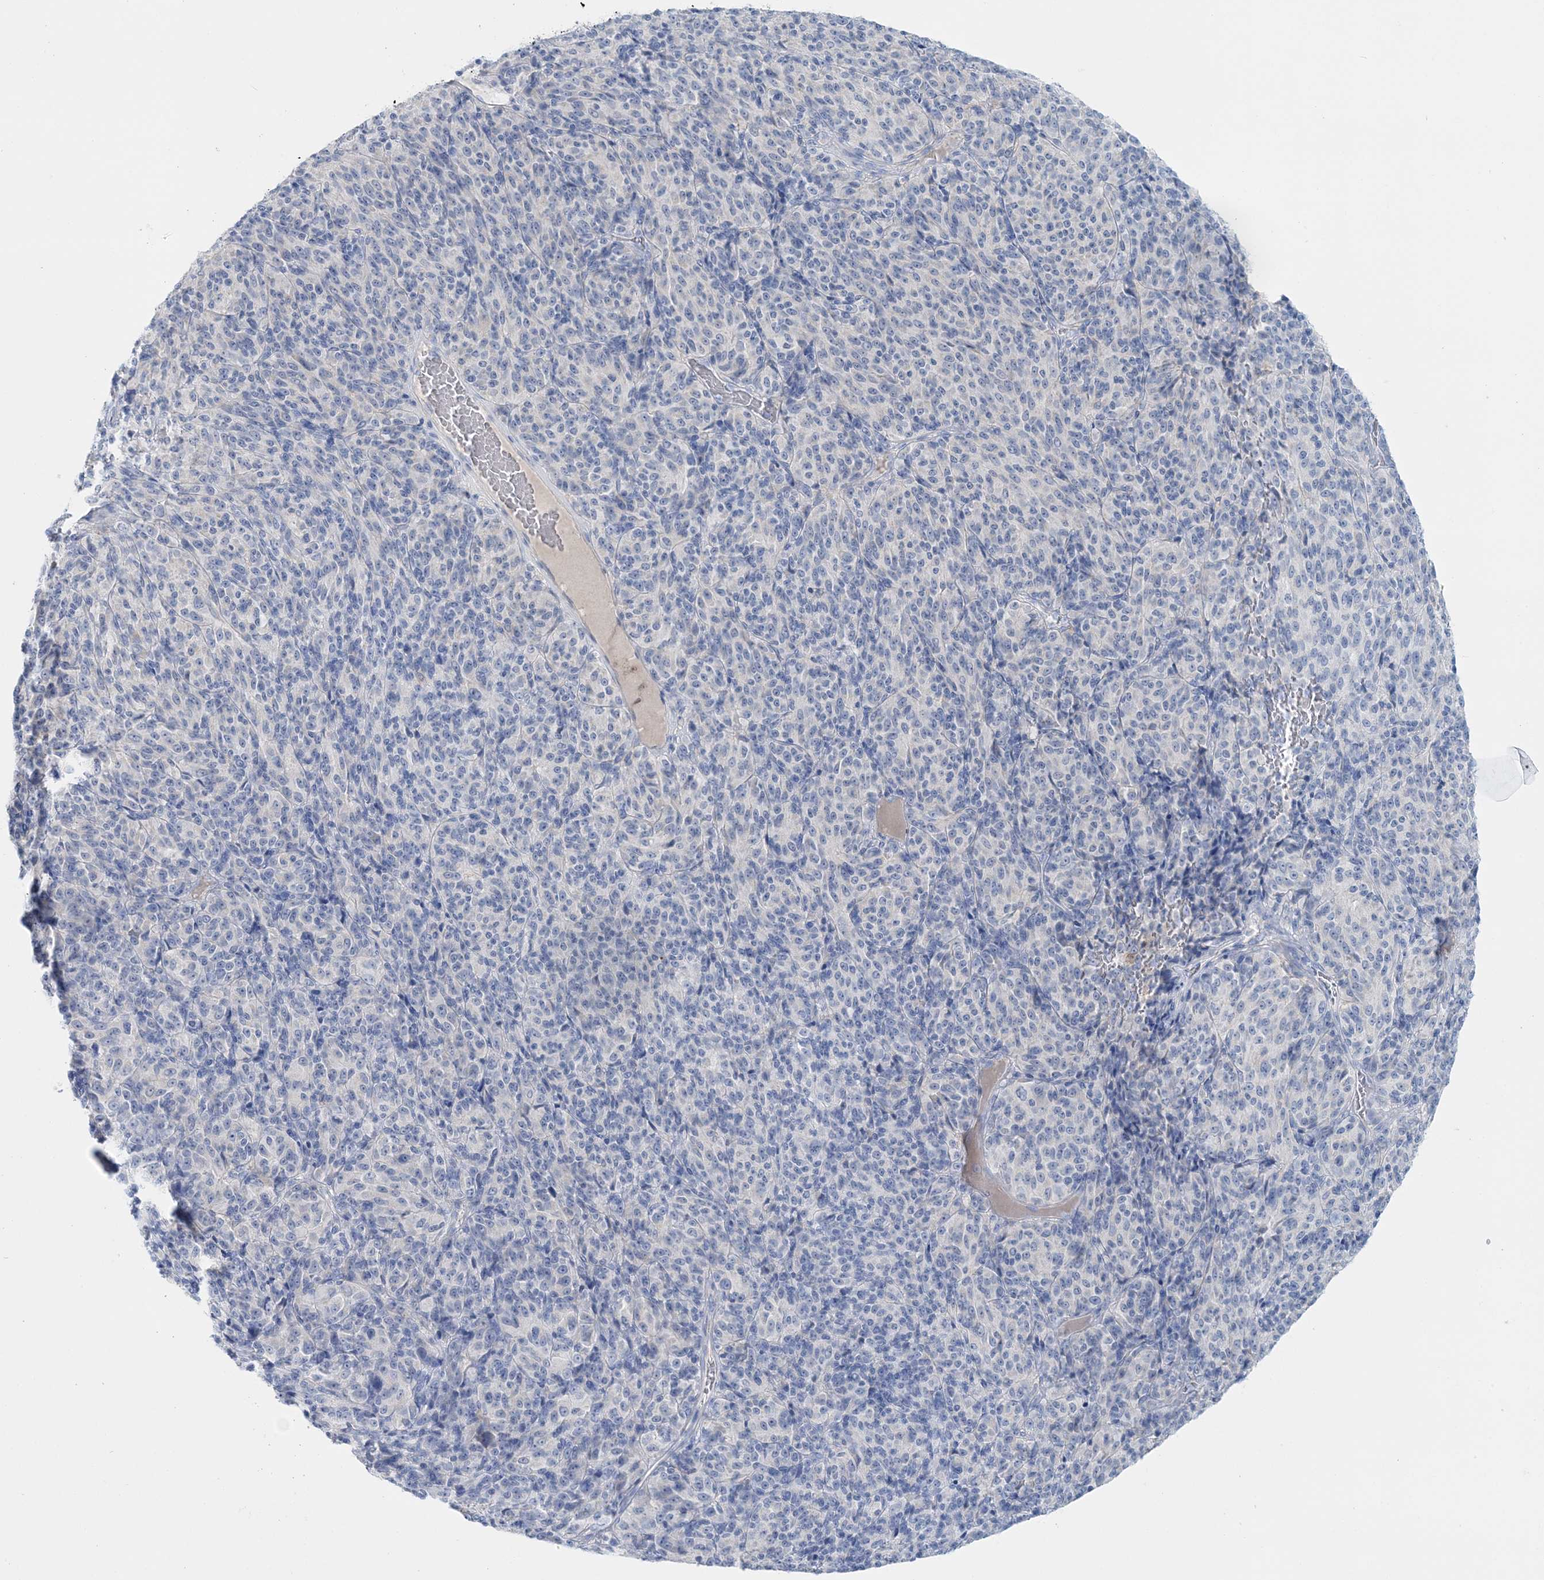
{"staining": {"intensity": "negative", "quantity": "none", "location": "none"}, "tissue": "melanoma", "cell_type": "Tumor cells", "image_type": "cancer", "snomed": [{"axis": "morphology", "description": "Malignant melanoma, Metastatic site"}, {"axis": "topography", "description": "Brain"}], "caption": "This is a micrograph of IHC staining of malignant melanoma (metastatic site), which shows no staining in tumor cells. Brightfield microscopy of immunohistochemistry stained with DAB (brown) and hematoxylin (blue), captured at high magnification.", "gene": "WDSUB1", "patient": {"sex": "female", "age": 56}}